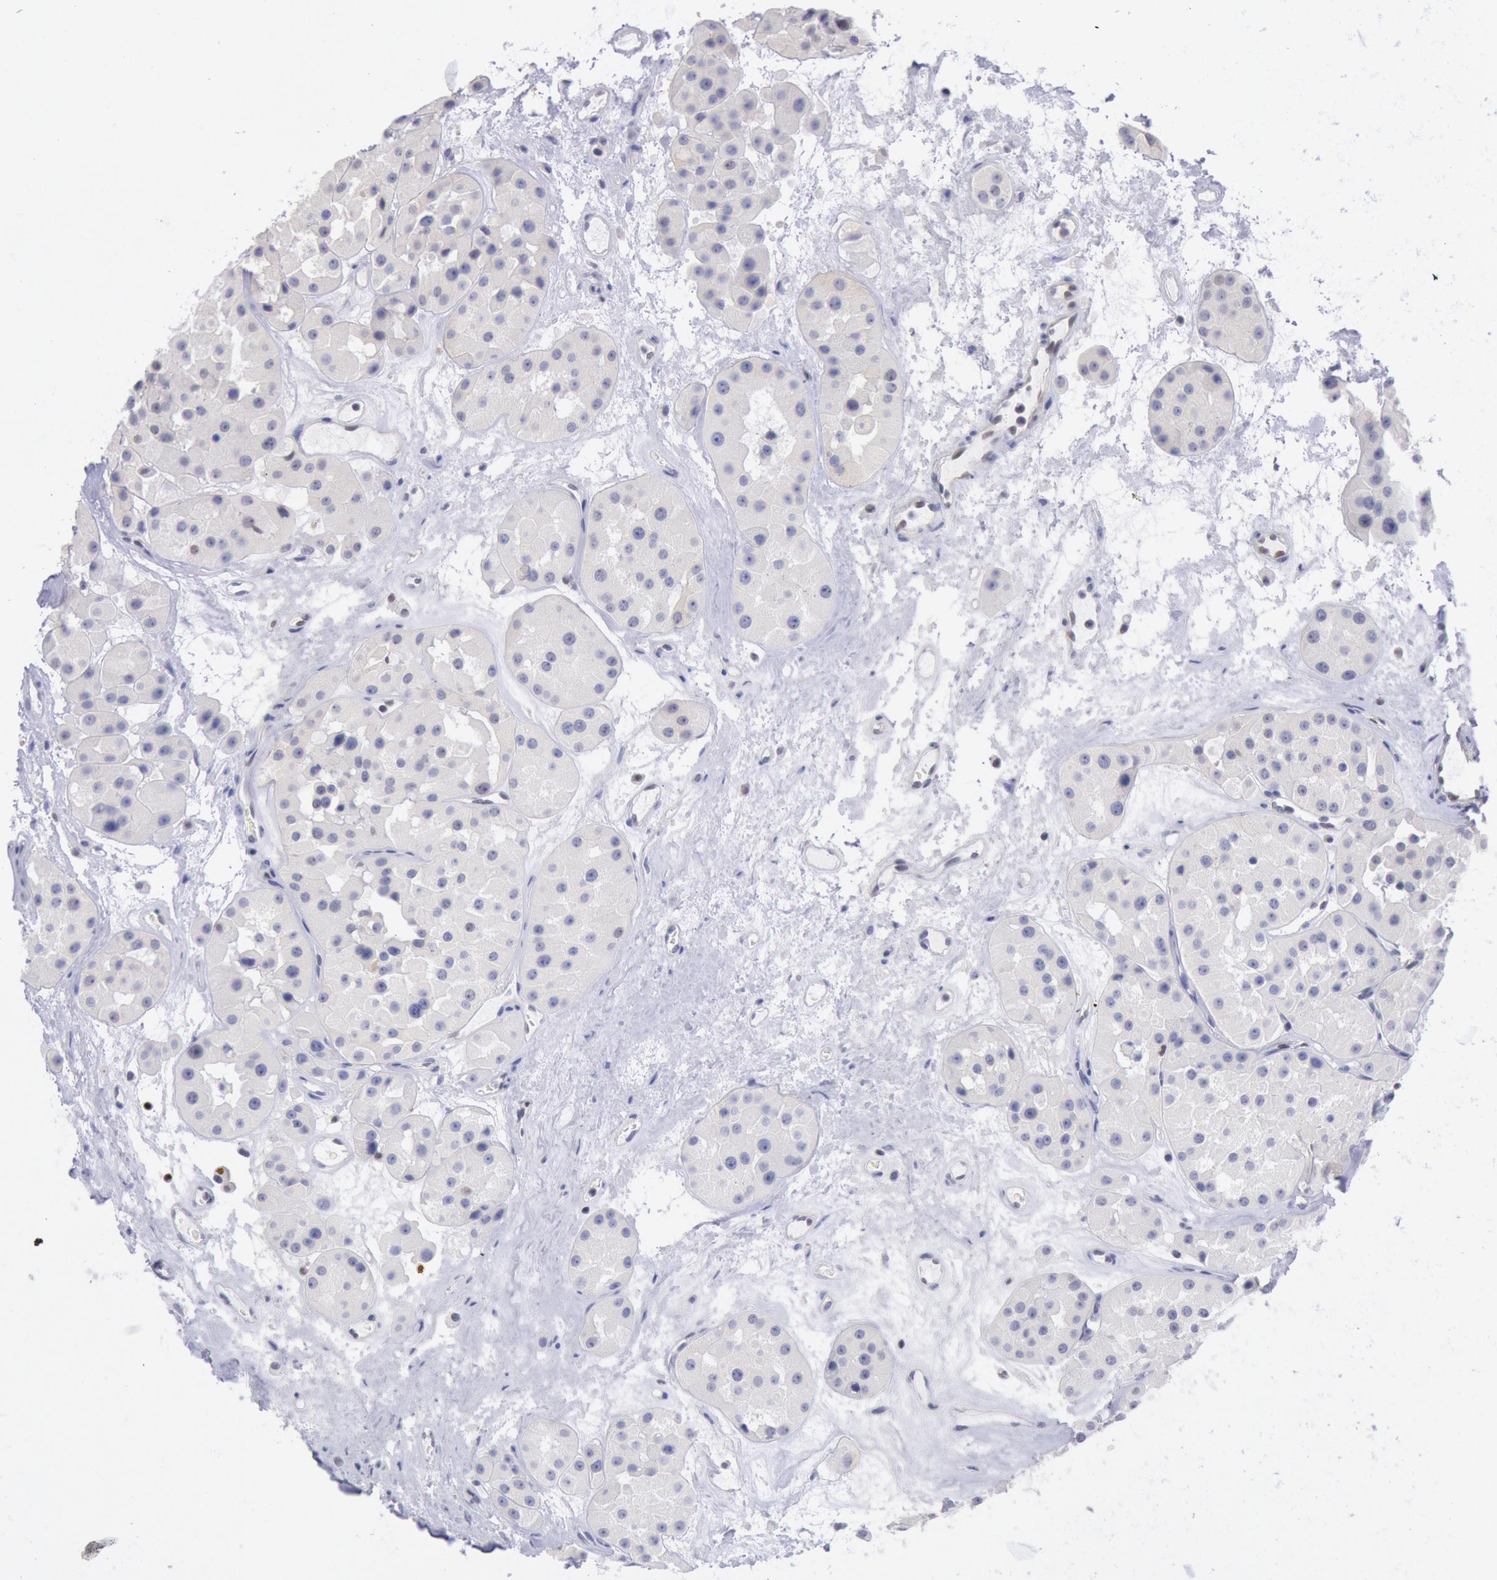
{"staining": {"intensity": "negative", "quantity": "none", "location": "none"}, "tissue": "renal cancer", "cell_type": "Tumor cells", "image_type": "cancer", "snomed": [{"axis": "morphology", "description": "Adenocarcinoma, uncertain malignant potential"}, {"axis": "topography", "description": "Kidney"}], "caption": "This is an immunohistochemistry (IHC) micrograph of renal cancer (adenocarcinoma,  uncertain malignant potential). There is no positivity in tumor cells.", "gene": "RPS6KA5", "patient": {"sex": "male", "age": 63}}